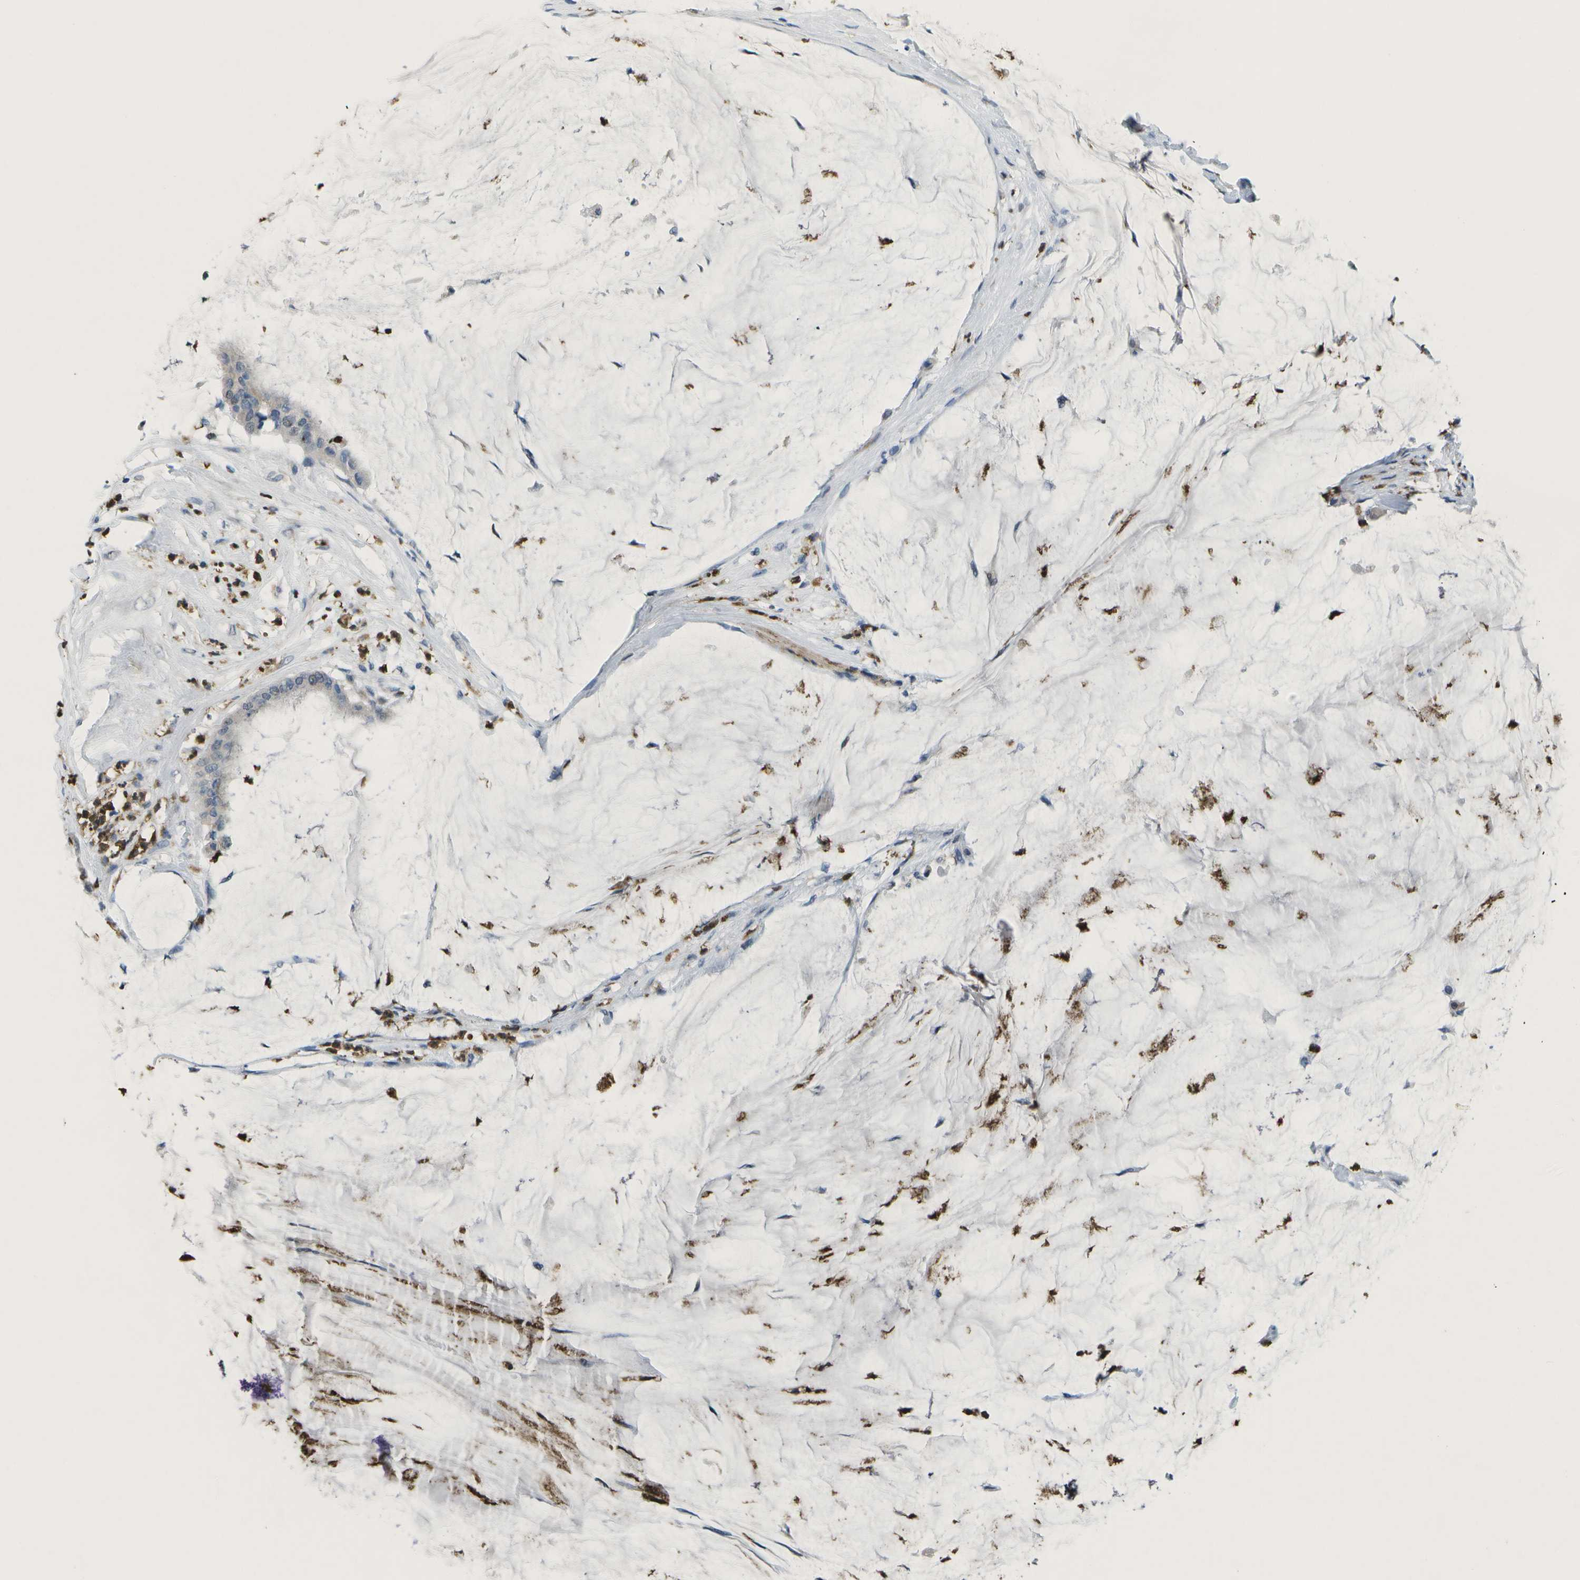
{"staining": {"intensity": "negative", "quantity": "none", "location": "none"}, "tissue": "pancreatic cancer", "cell_type": "Tumor cells", "image_type": "cancer", "snomed": [{"axis": "morphology", "description": "Adenocarcinoma, NOS"}, {"axis": "topography", "description": "Pancreas"}], "caption": "There is no significant expression in tumor cells of pancreatic adenocarcinoma.", "gene": "GALNT15", "patient": {"sex": "male", "age": 41}}